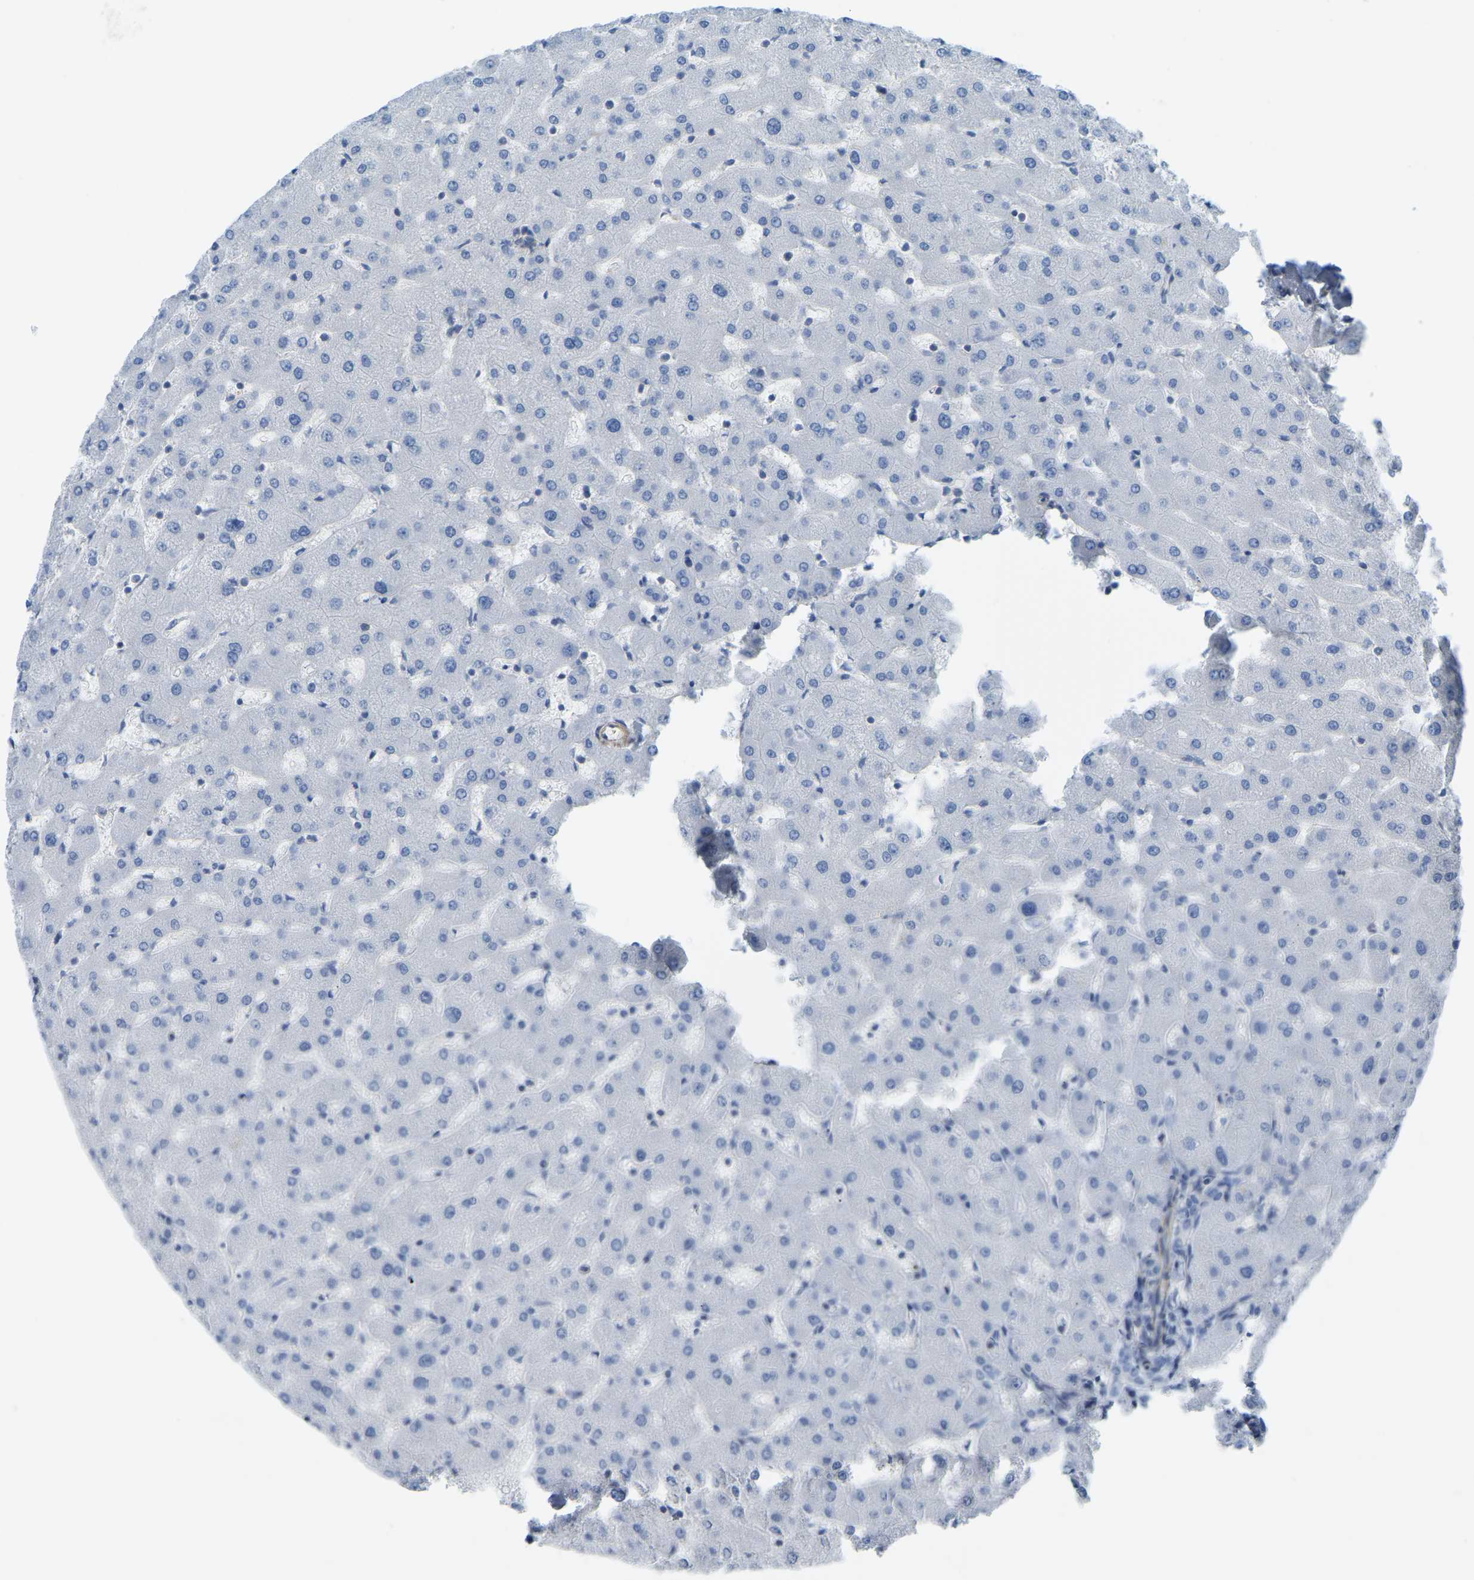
{"staining": {"intensity": "weak", "quantity": "<25%", "location": "cytoplasmic/membranous"}, "tissue": "liver", "cell_type": "Cholangiocytes", "image_type": "normal", "snomed": [{"axis": "morphology", "description": "Normal tissue, NOS"}, {"axis": "topography", "description": "Liver"}], "caption": "This image is of benign liver stained with IHC to label a protein in brown with the nuclei are counter-stained blue. There is no expression in cholangiocytes.", "gene": "MYL3", "patient": {"sex": "female", "age": 63}}